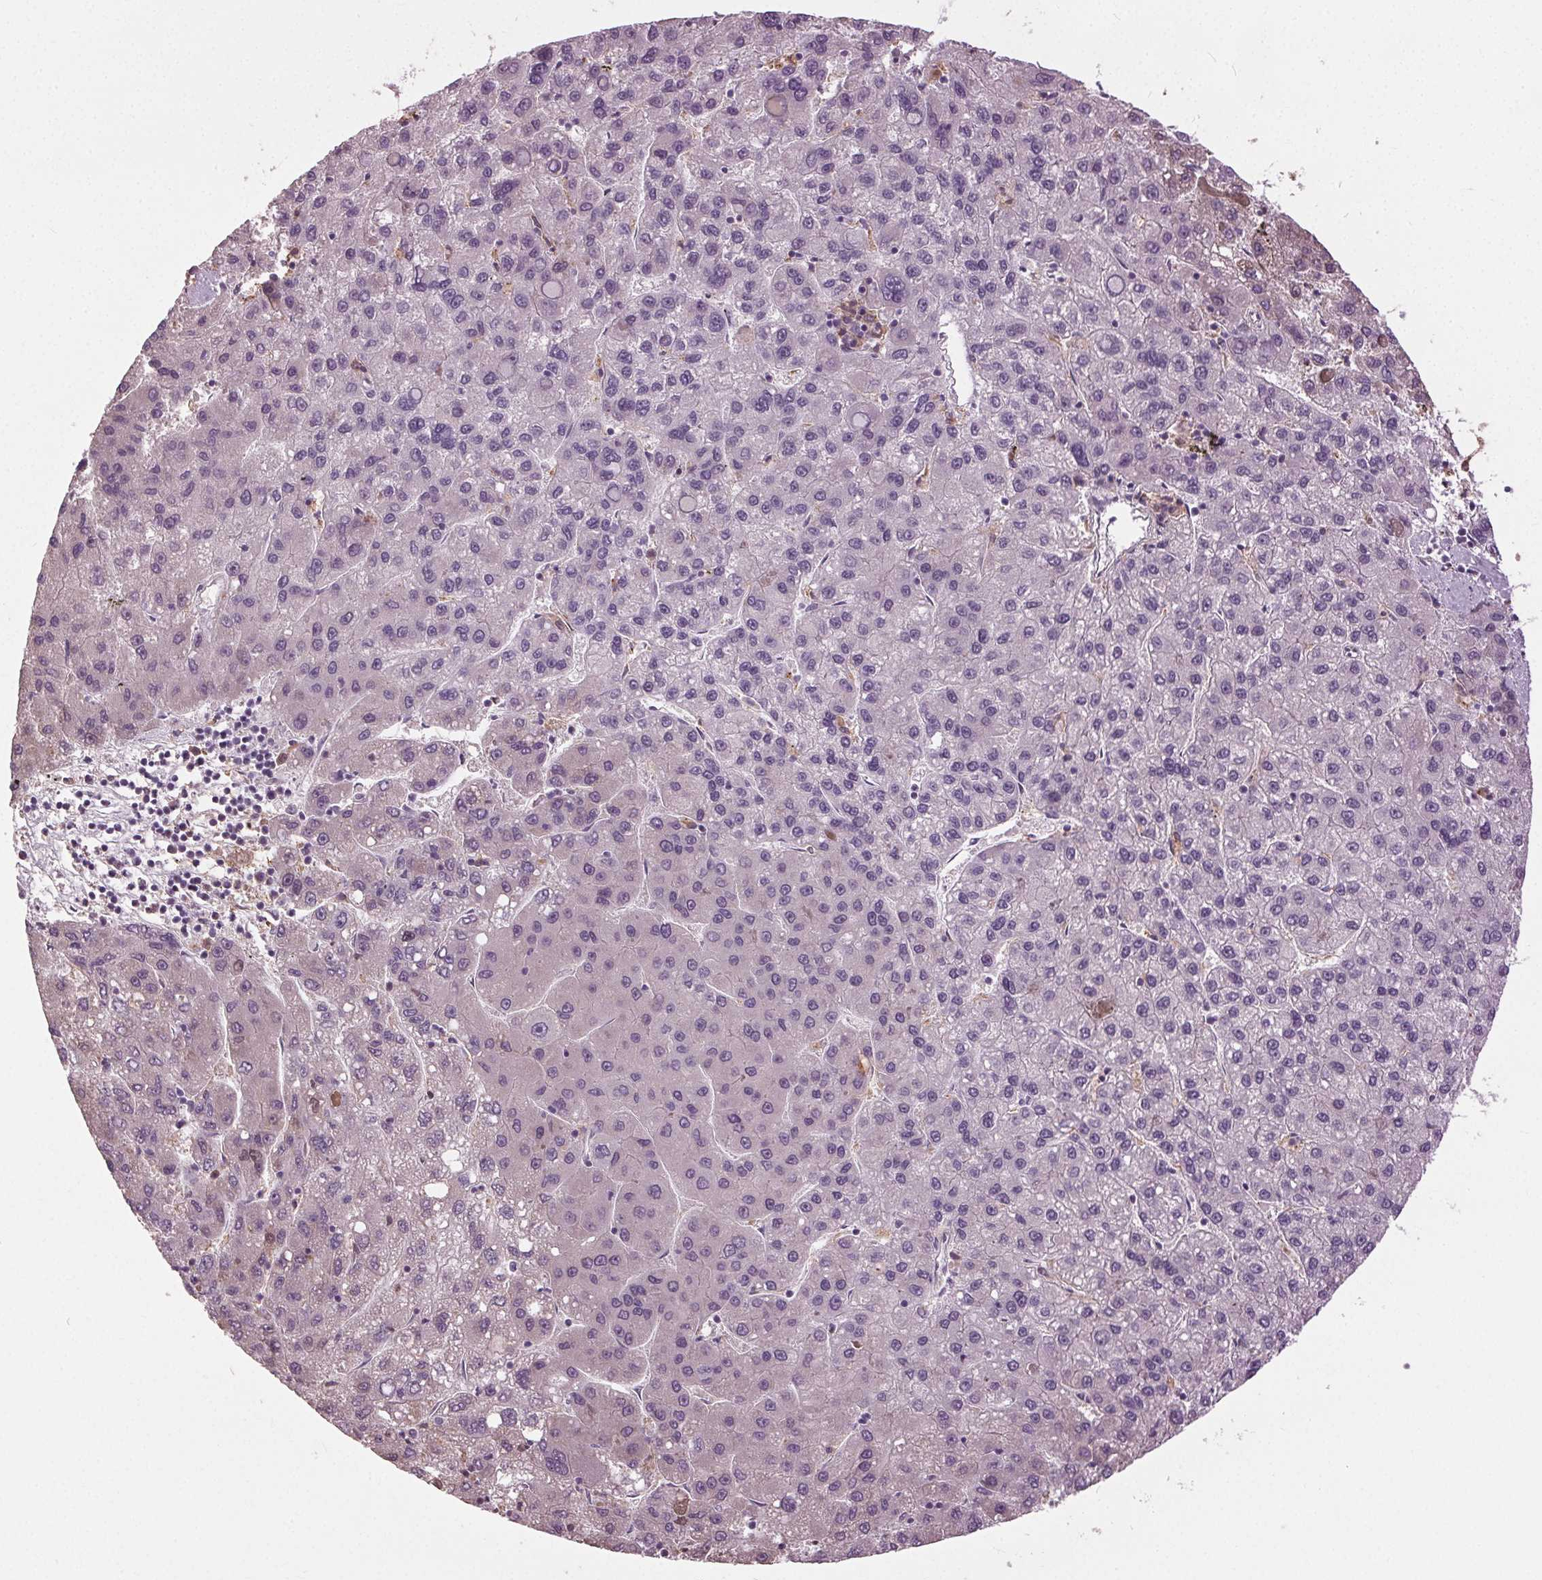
{"staining": {"intensity": "negative", "quantity": "none", "location": "none"}, "tissue": "liver cancer", "cell_type": "Tumor cells", "image_type": "cancer", "snomed": [{"axis": "morphology", "description": "Carcinoma, Hepatocellular, NOS"}, {"axis": "topography", "description": "Liver"}], "caption": "A high-resolution photomicrograph shows immunohistochemistry (IHC) staining of liver cancer, which reveals no significant expression in tumor cells.", "gene": "BSDC1", "patient": {"sex": "female", "age": 82}}